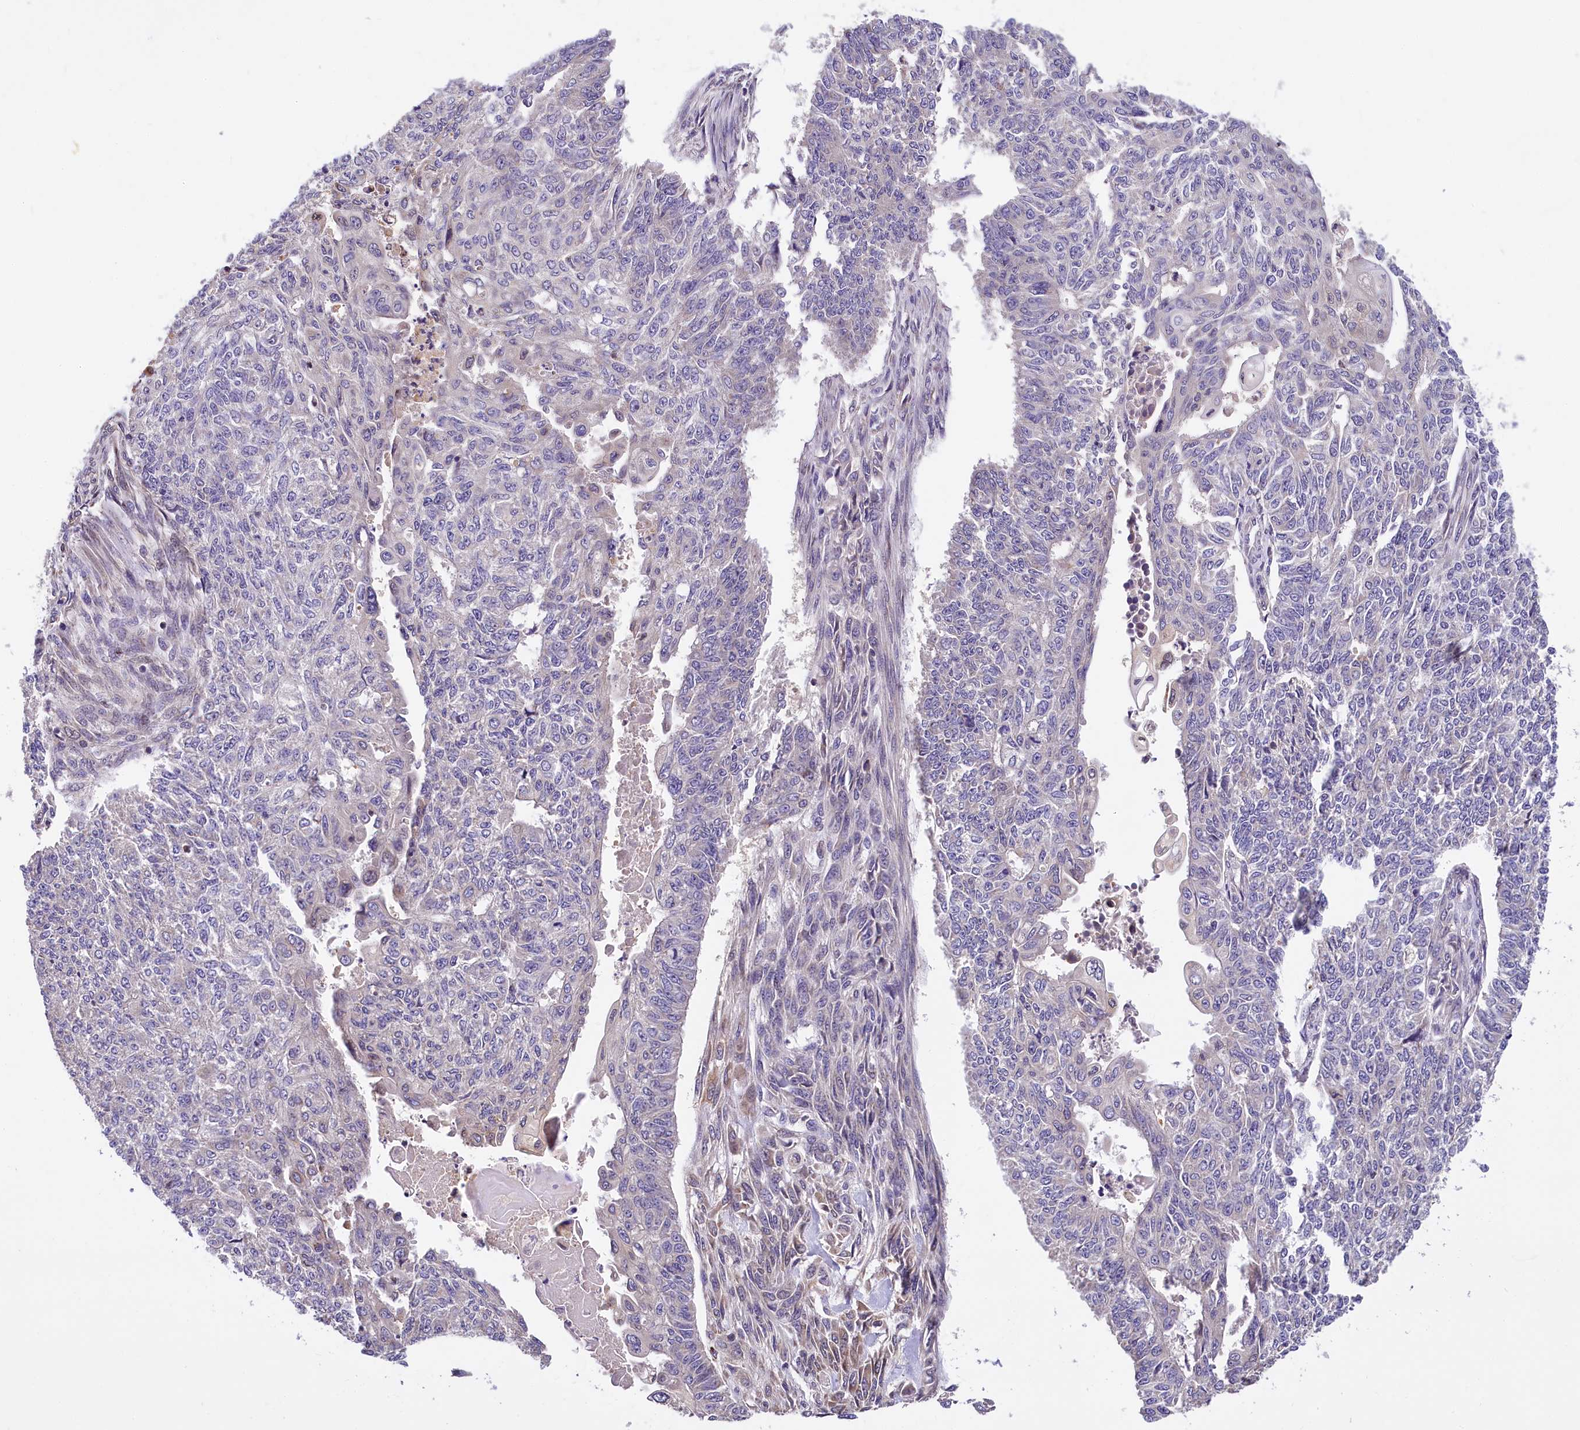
{"staining": {"intensity": "negative", "quantity": "none", "location": "none"}, "tissue": "endometrial cancer", "cell_type": "Tumor cells", "image_type": "cancer", "snomed": [{"axis": "morphology", "description": "Adenocarcinoma, NOS"}, {"axis": "topography", "description": "Endometrium"}], "caption": "Endometrial adenocarcinoma stained for a protein using immunohistochemistry displays no positivity tumor cells.", "gene": "SUPV3L1", "patient": {"sex": "female", "age": 32}}